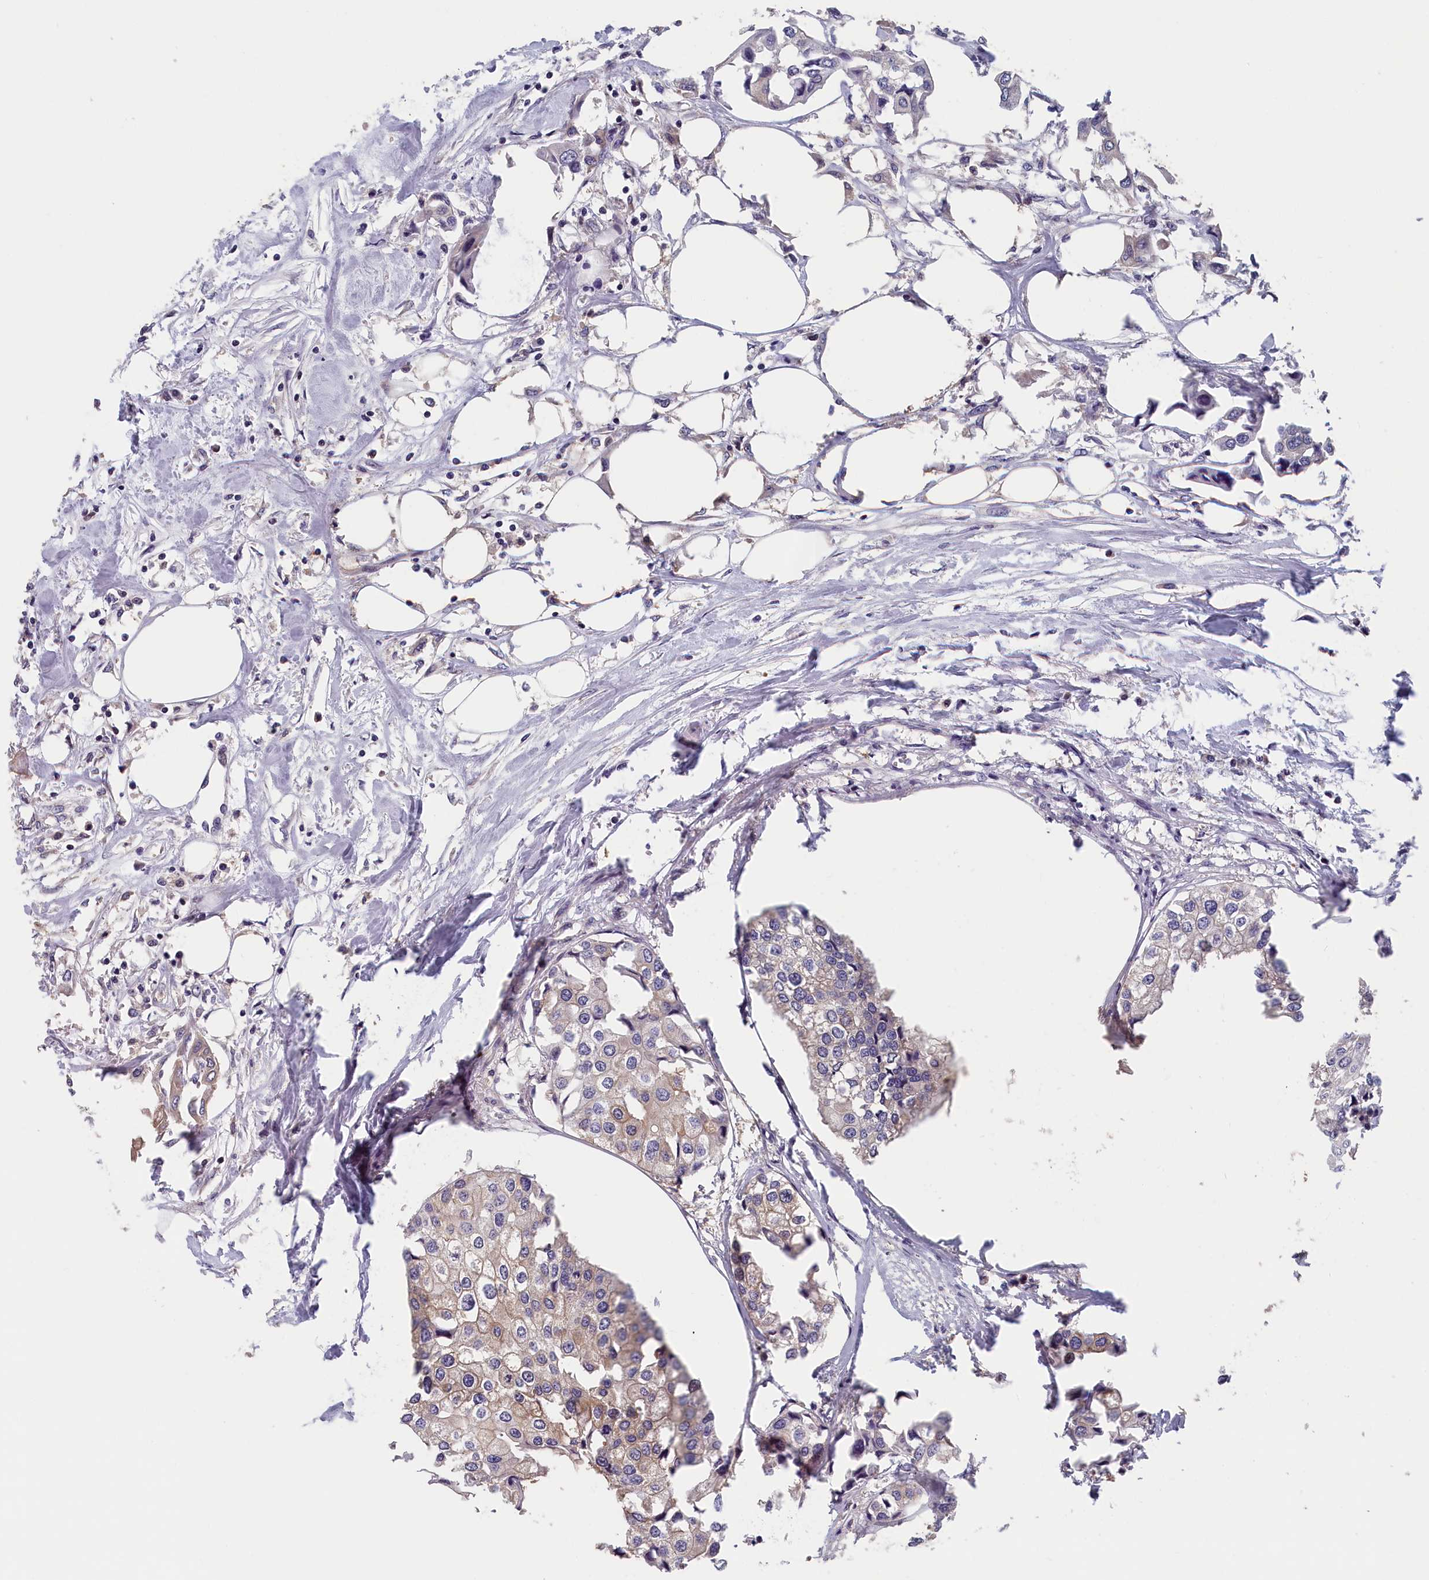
{"staining": {"intensity": "weak", "quantity": "<25%", "location": "cytoplasmic/membranous"}, "tissue": "urothelial cancer", "cell_type": "Tumor cells", "image_type": "cancer", "snomed": [{"axis": "morphology", "description": "Urothelial carcinoma, High grade"}, {"axis": "topography", "description": "Urinary bladder"}], "caption": "Immunohistochemistry micrograph of human high-grade urothelial carcinoma stained for a protein (brown), which reveals no staining in tumor cells. Nuclei are stained in blue.", "gene": "TMEM116", "patient": {"sex": "male", "age": 64}}